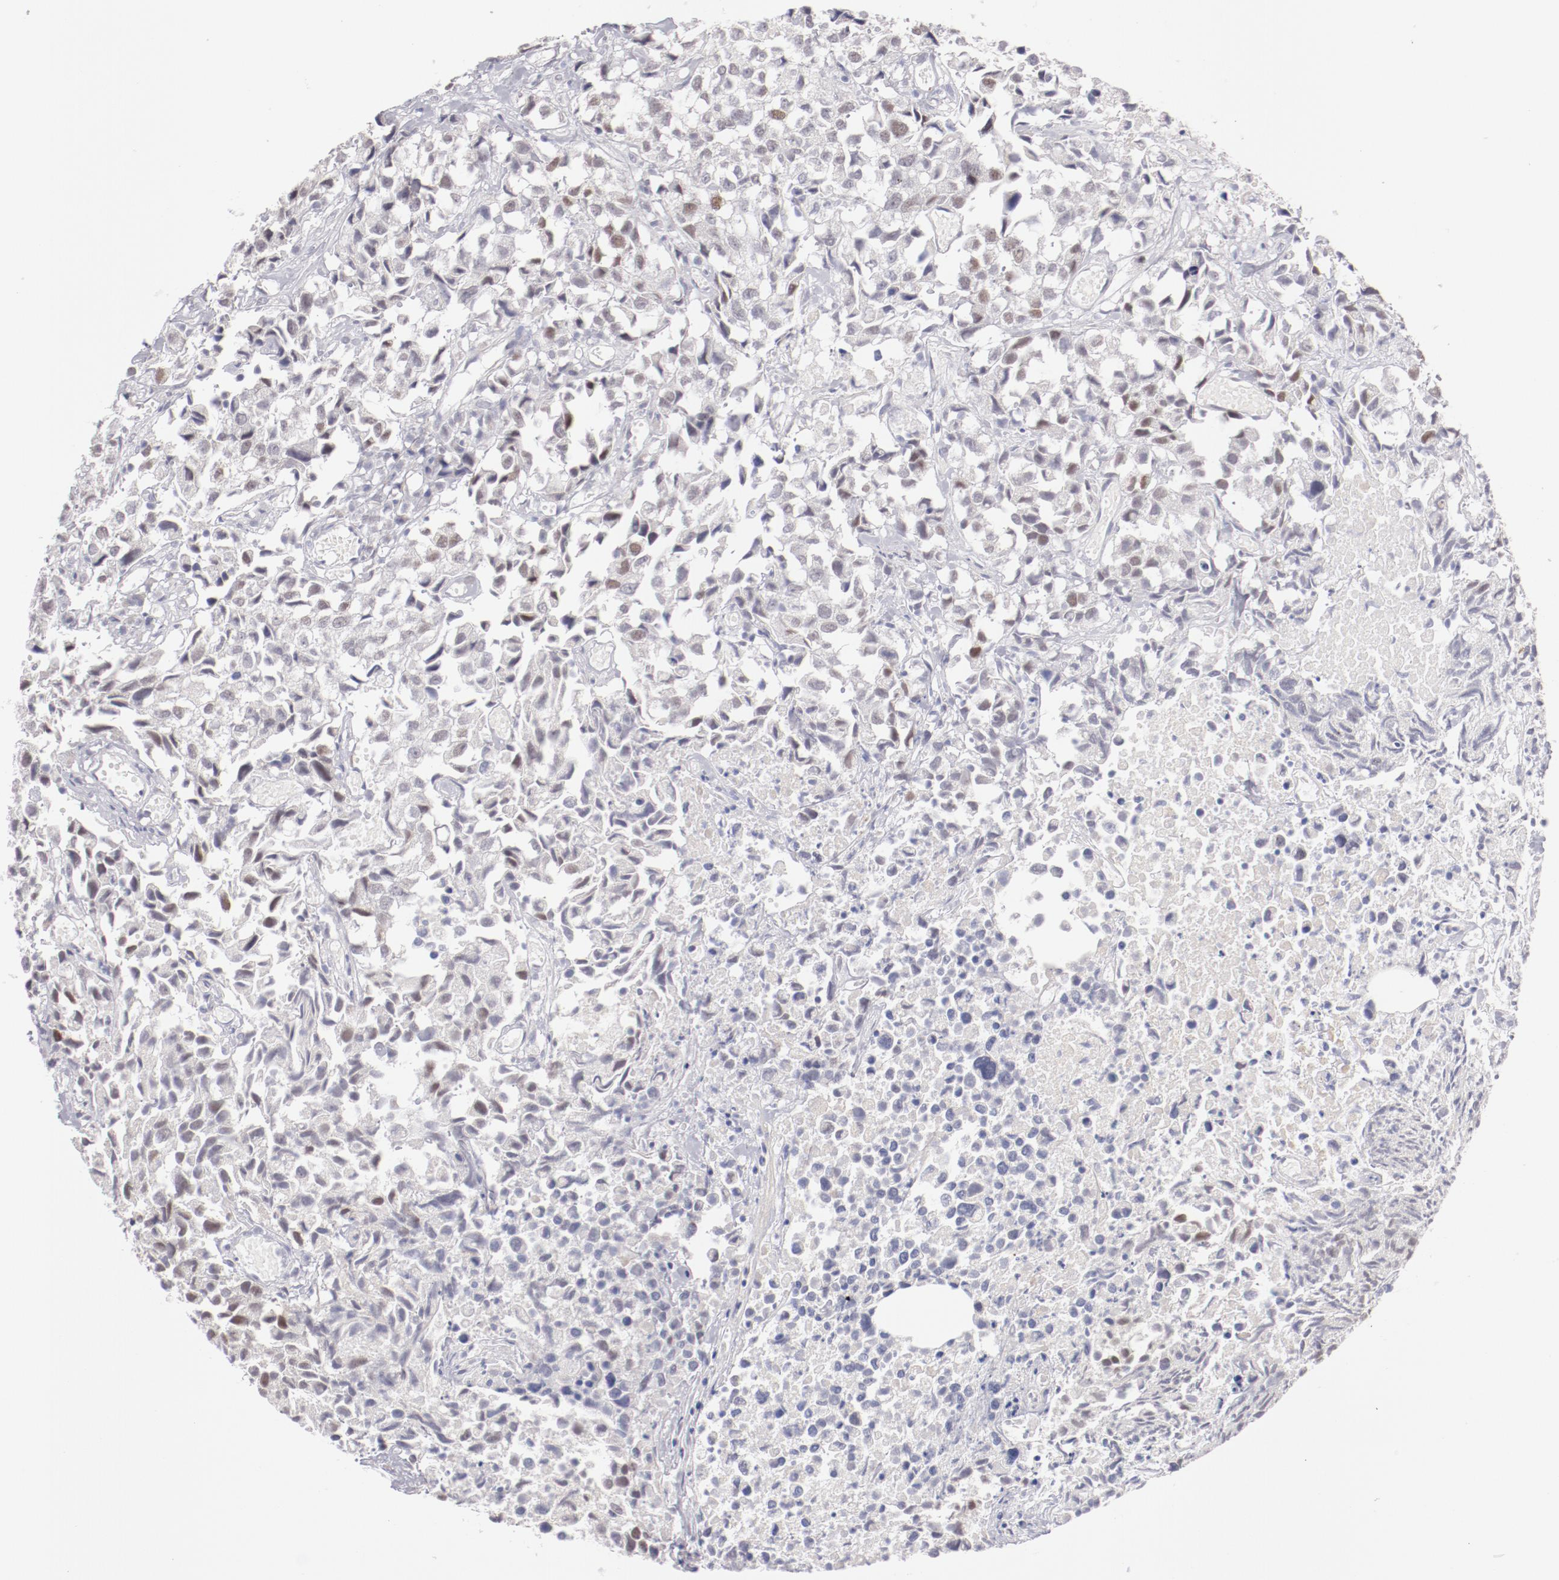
{"staining": {"intensity": "weak", "quantity": "<25%", "location": "nuclear"}, "tissue": "urothelial cancer", "cell_type": "Tumor cells", "image_type": "cancer", "snomed": [{"axis": "morphology", "description": "Urothelial carcinoma, High grade"}, {"axis": "topography", "description": "Urinary bladder"}], "caption": "High-grade urothelial carcinoma stained for a protein using immunohistochemistry (IHC) exhibits no staining tumor cells.", "gene": "TFAP4", "patient": {"sex": "female", "age": 75}}